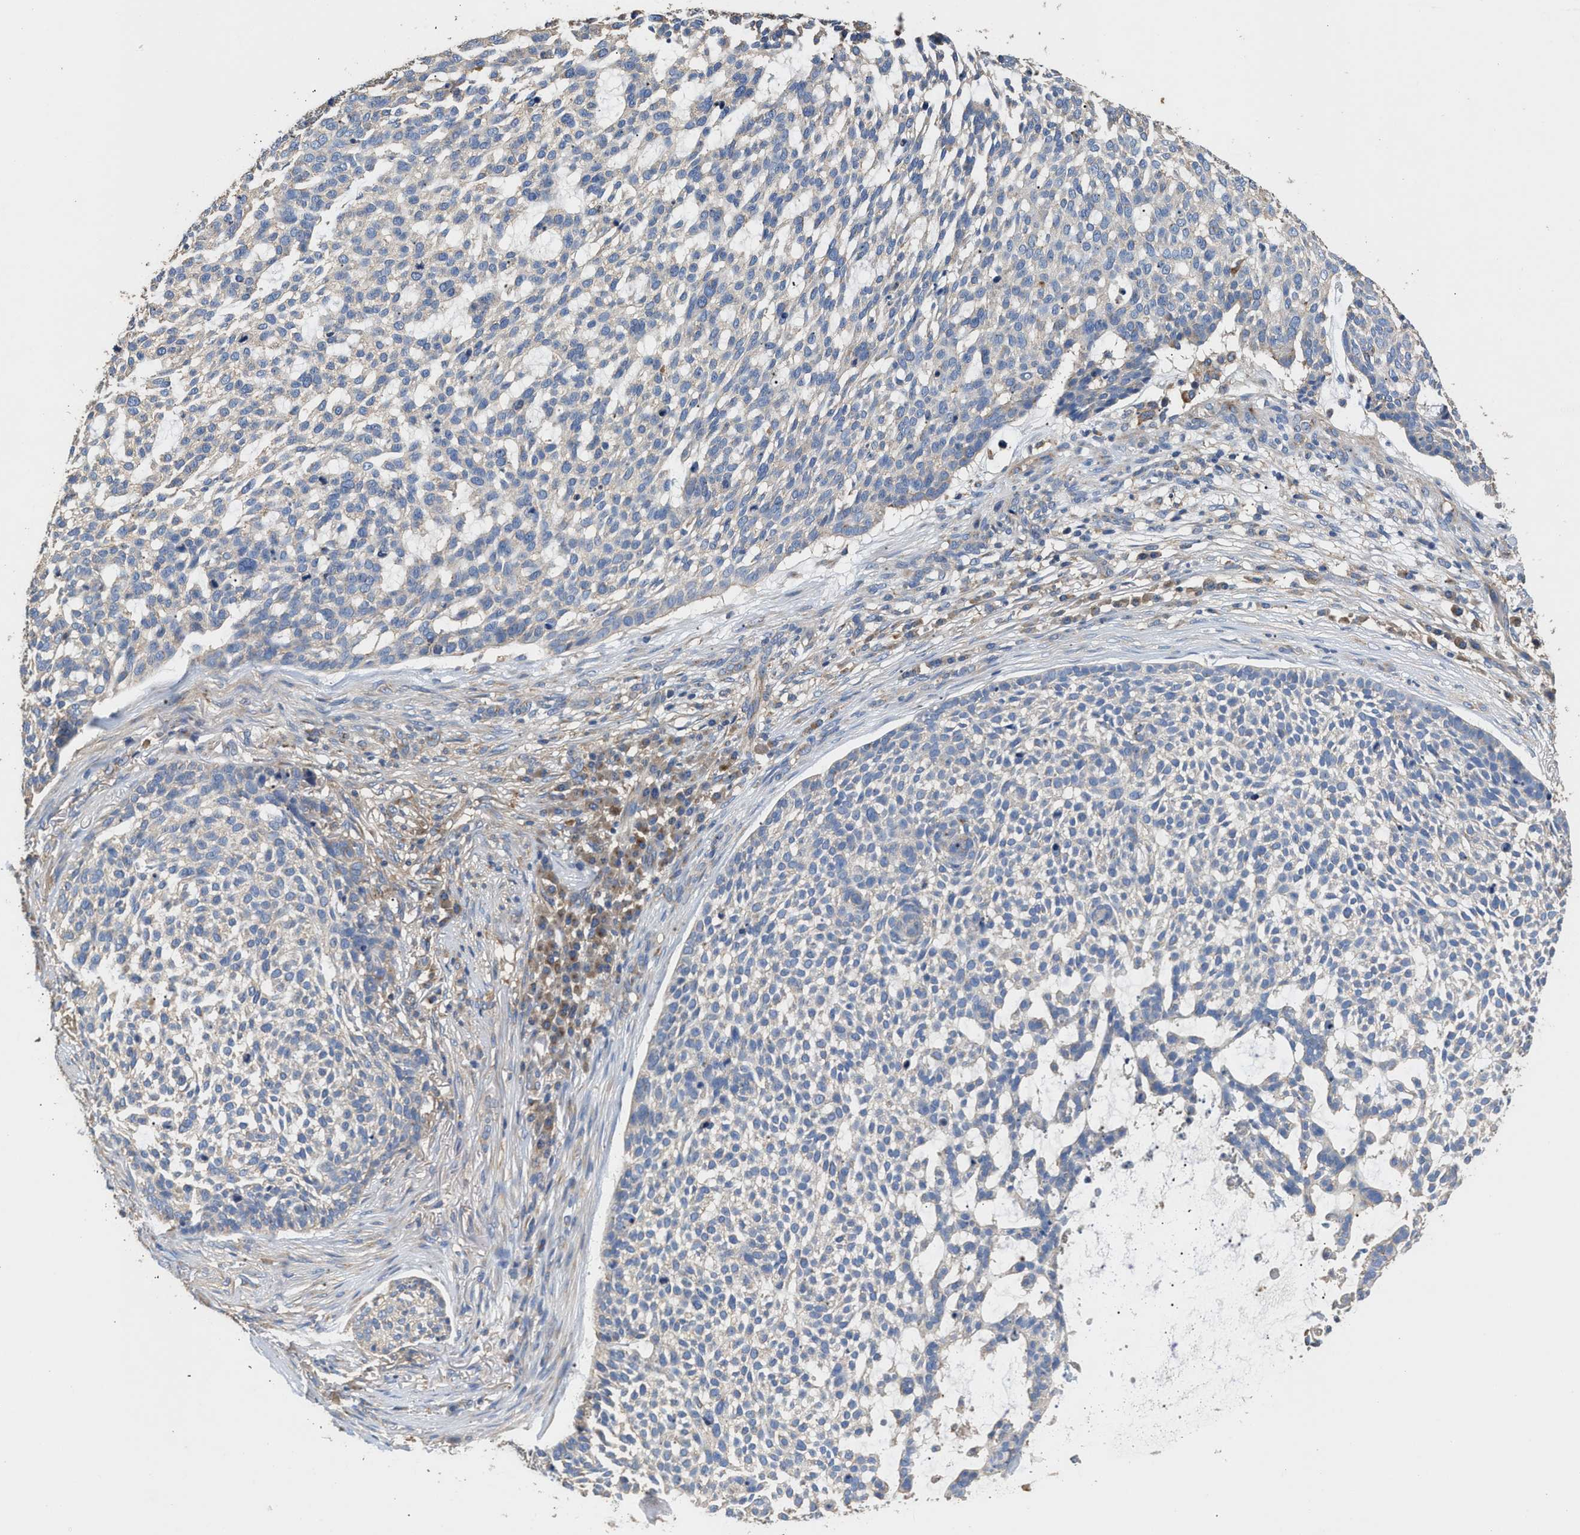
{"staining": {"intensity": "negative", "quantity": "none", "location": "none"}, "tissue": "skin cancer", "cell_type": "Tumor cells", "image_type": "cancer", "snomed": [{"axis": "morphology", "description": "Basal cell carcinoma"}, {"axis": "topography", "description": "Skin"}], "caption": "The immunohistochemistry photomicrograph has no significant expression in tumor cells of skin cancer (basal cell carcinoma) tissue.", "gene": "KLB", "patient": {"sex": "female", "age": 64}}